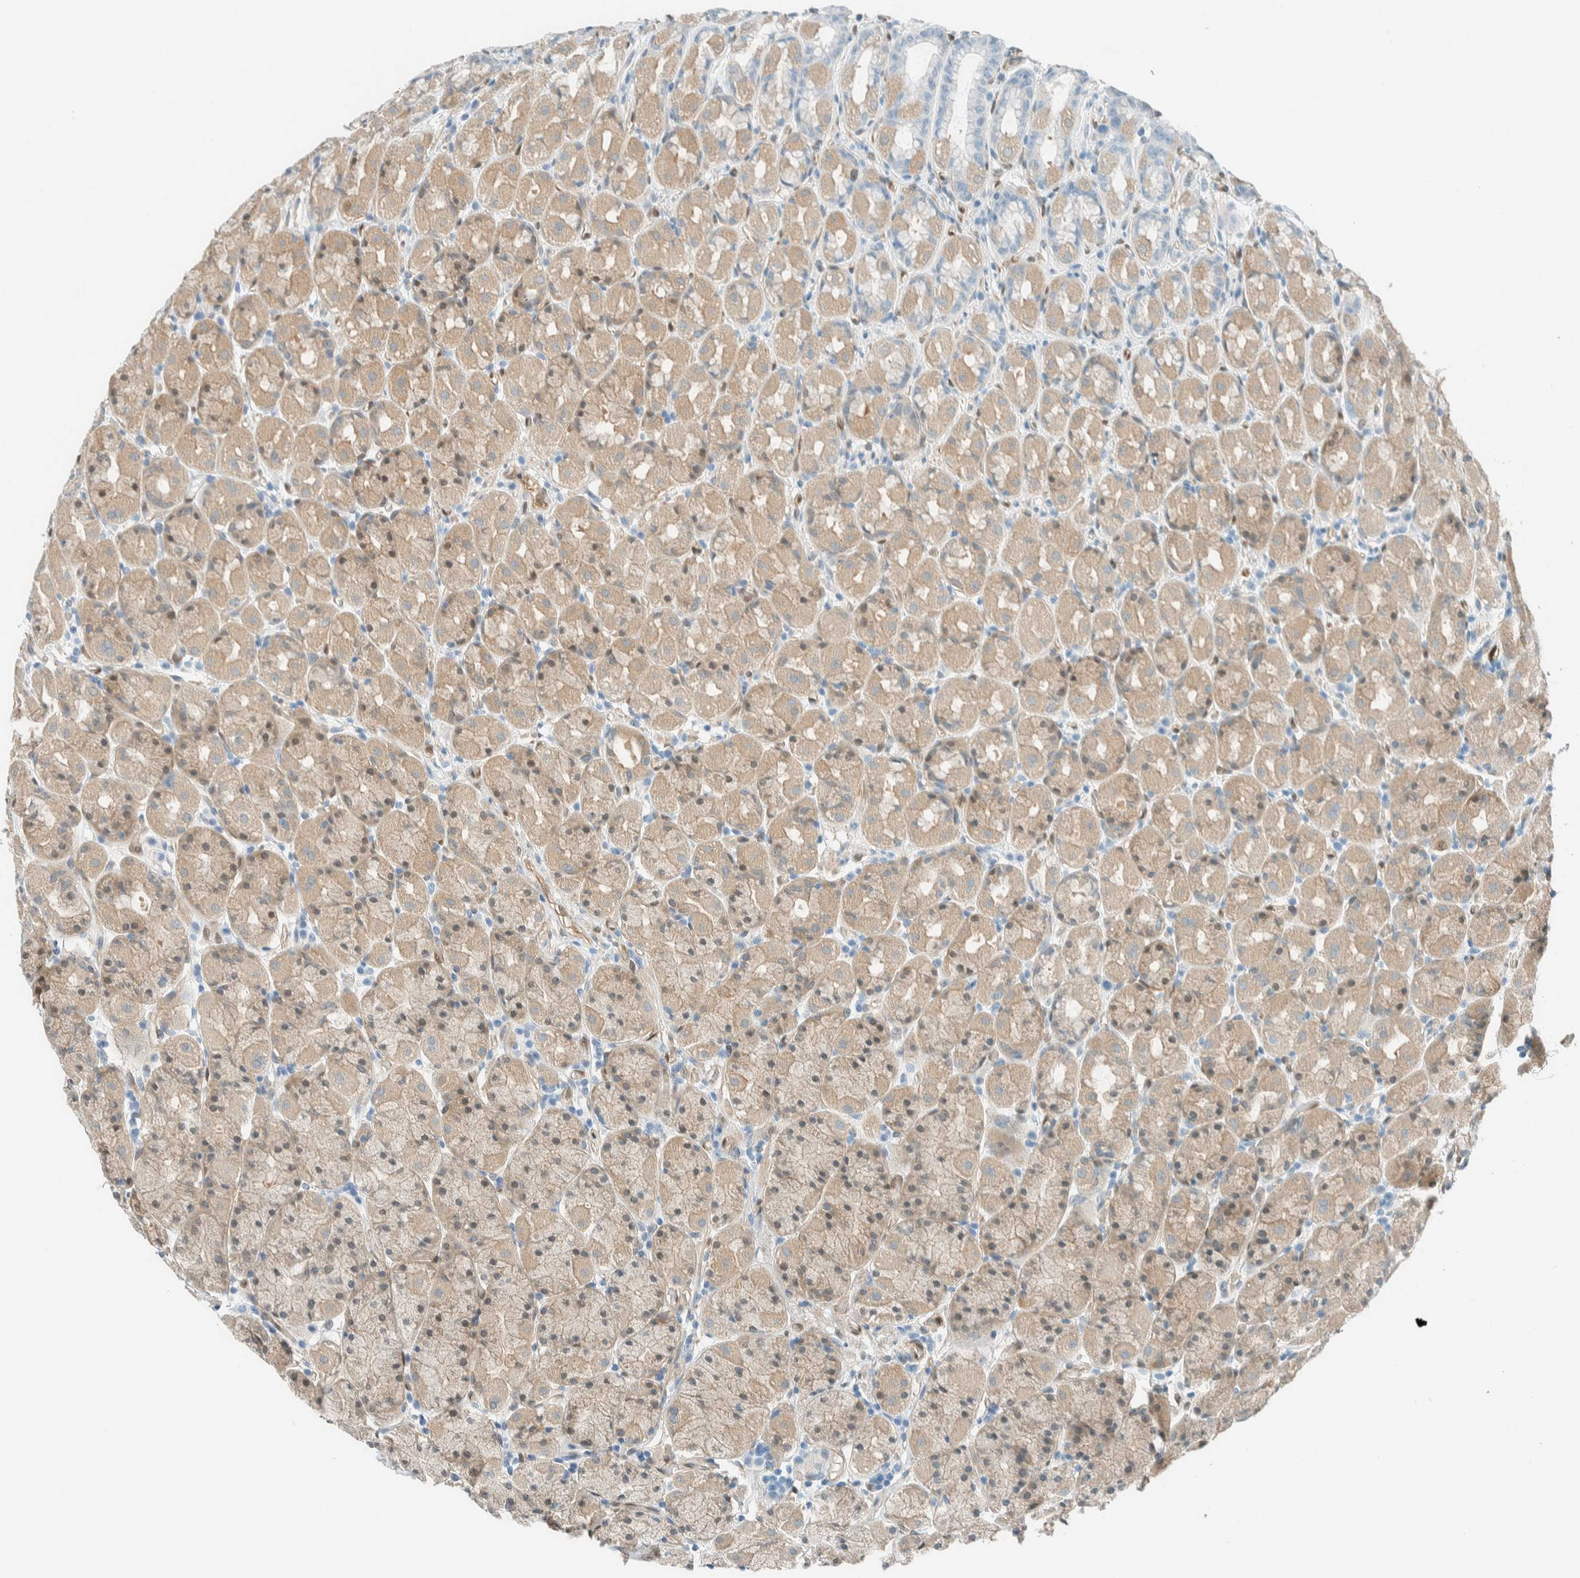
{"staining": {"intensity": "weak", "quantity": "25%-75%", "location": "cytoplasmic/membranous,nuclear"}, "tissue": "stomach", "cell_type": "Glandular cells", "image_type": "normal", "snomed": [{"axis": "morphology", "description": "Normal tissue, NOS"}, {"axis": "topography", "description": "Stomach, upper"}], "caption": "Immunohistochemical staining of unremarkable human stomach displays weak cytoplasmic/membranous,nuclear protein expression in about 25%-75% of glandular cells.", "gene": "NXN", "patient": {"sex": "male", "age": 68}}